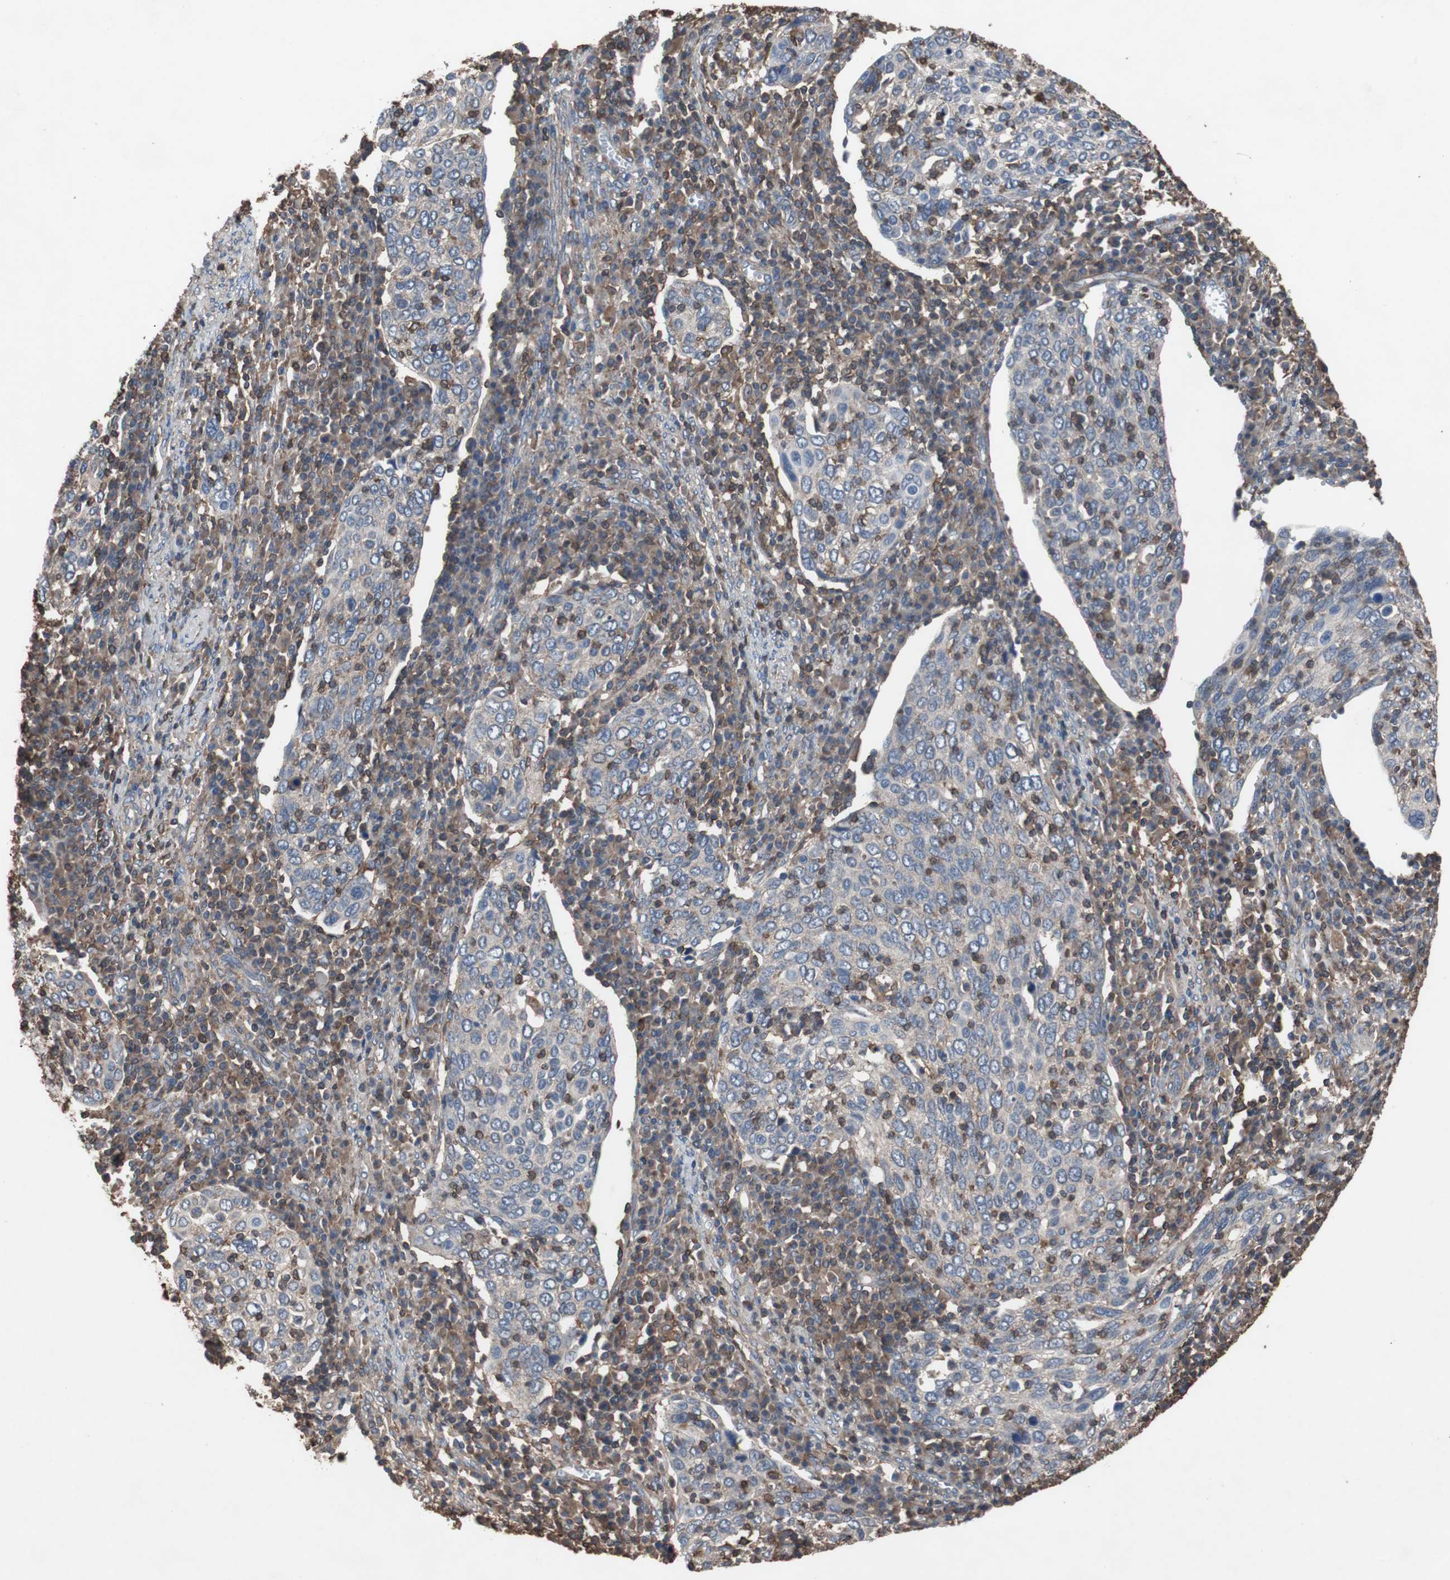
{"staining": {"intensity": "negative", "quantity": "none", "location": "none"}, "tissue": "cervical cancer", "cell_type": "Tumor cells", "image_type": "cancer", "snomed": [{"axis": "morphology", "description": "Squamous cell carcinoma, NOS"}, {"axis": "topography", "description": "Cervix"}], "caption": "This histopathology image is of cervical cancer stained with immunohistochemistry to label a protein in brown with the nuclei are counter-stained blue. There is no positivity in tumor cells.", "gene": "COL6A2", "patient": {"sex": "female", "age": 40}}